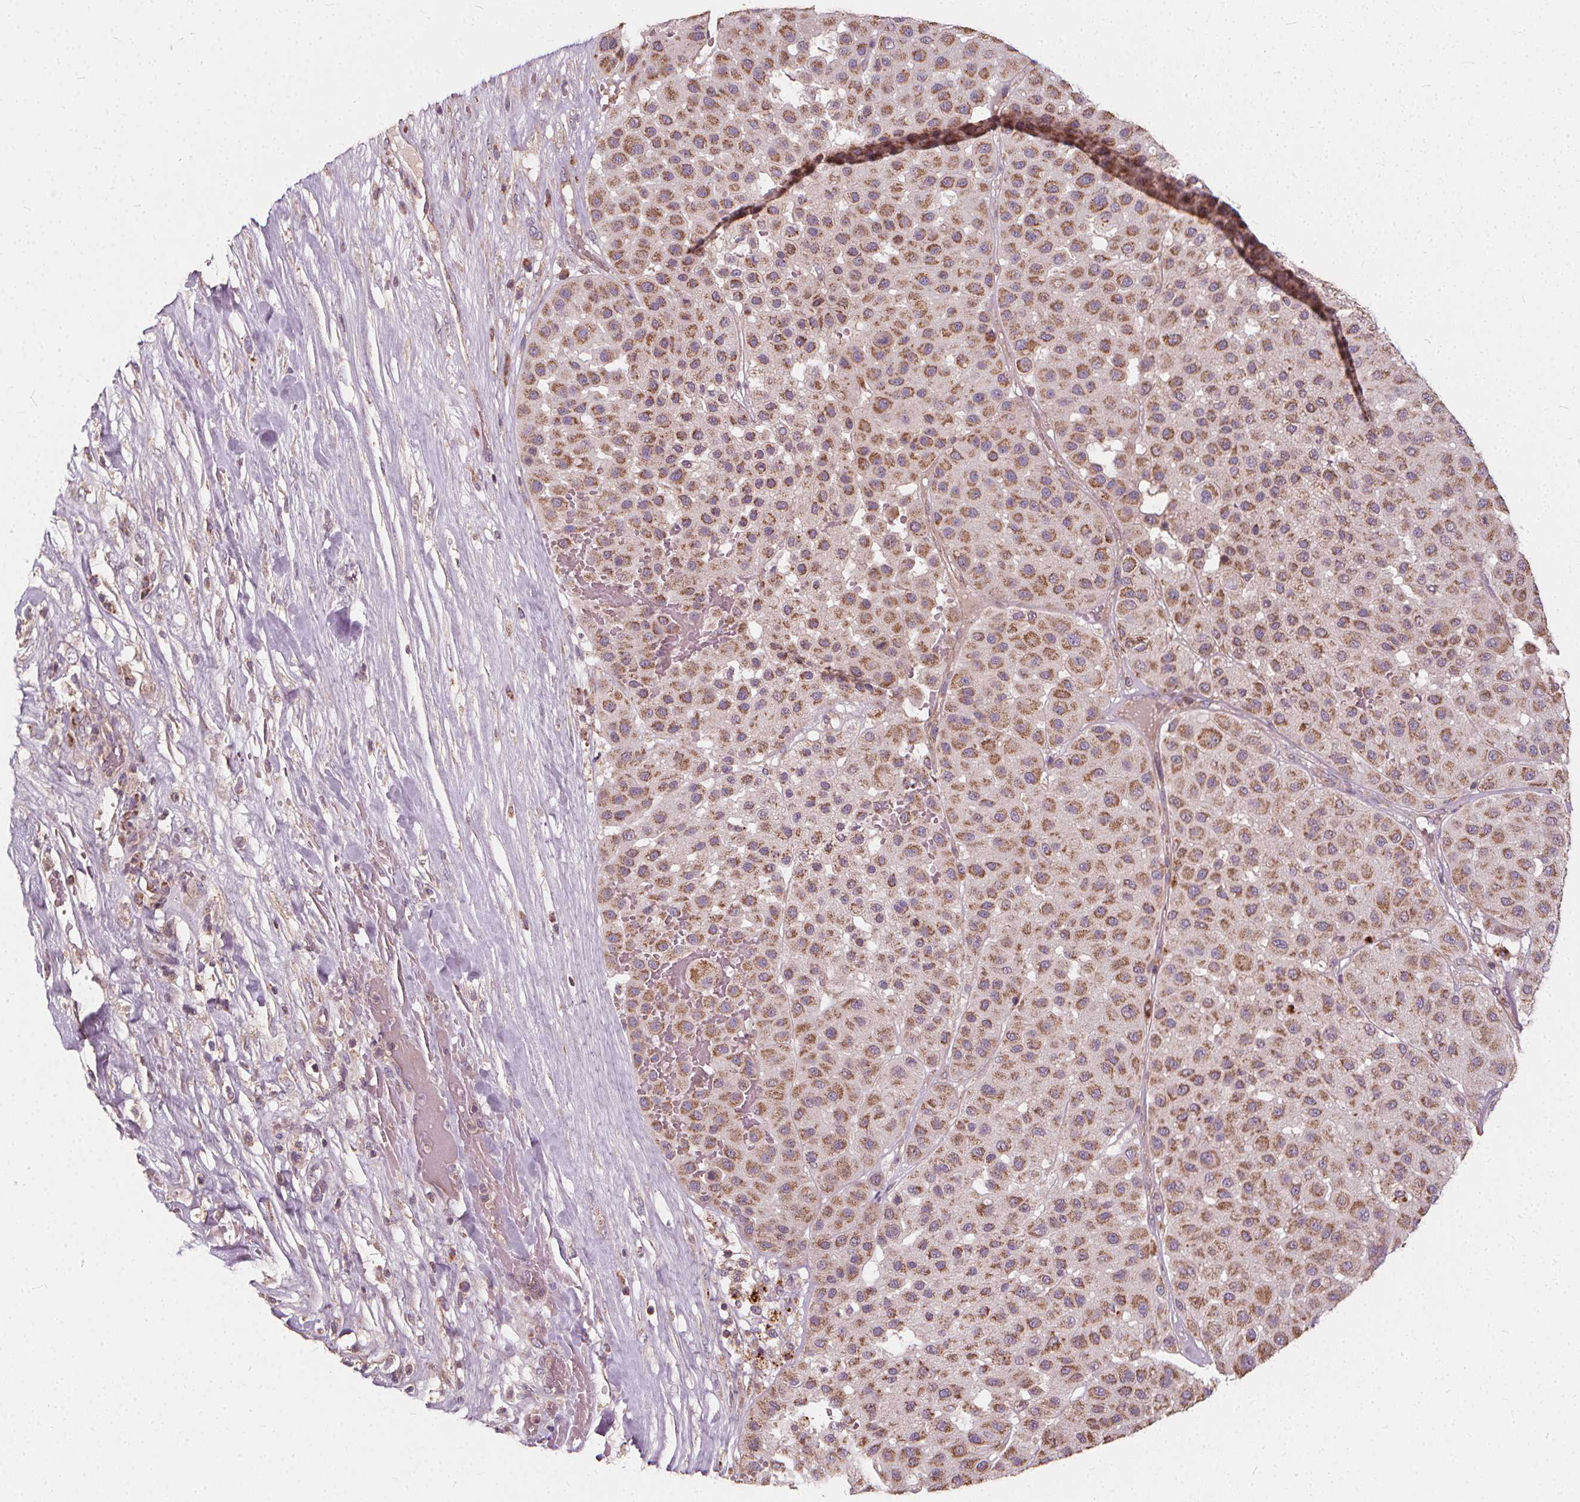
{"staining": {"intensity": "moderate", "quantity": ">75%", "location": "cytoplasmic/membranous"}, "tissue": "melanoma", "cell_type": "Tumor cells", "image_type": "cancer", "snomed": [{"axis": "morphology", "description": "Malignant melanoma, Metastatic site"}, {"axis": "topography", "description": "Smooth muscle"}], "caption": "Tumor cells show medium levels of moderate cytoplasmic/membranous positivity in about >75% of cells in melanoma.", "gene": "ORAI2", "patient": {"sex": "male", "age": 41}}